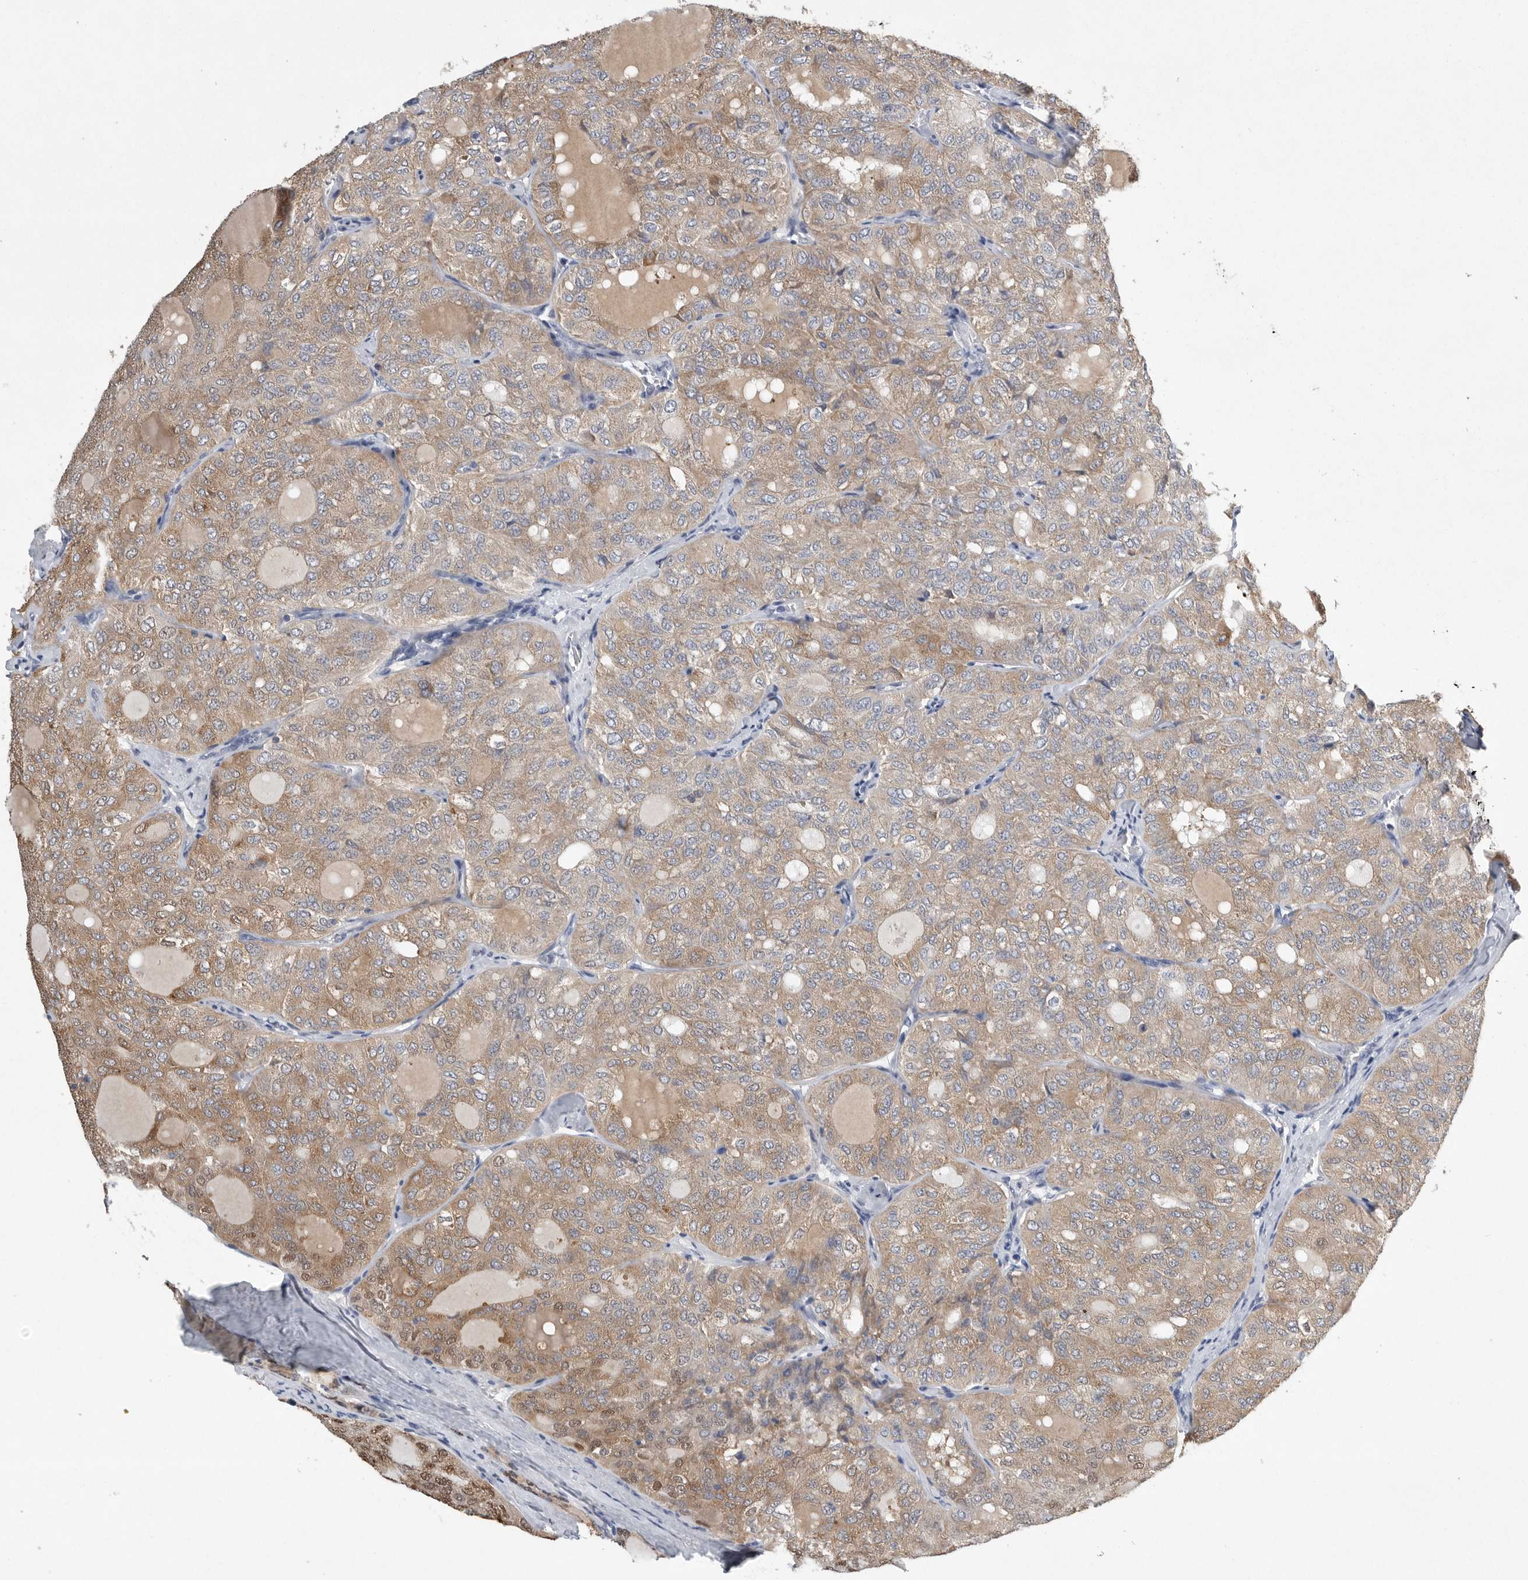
{"staining": {"intensity": "moderate", "quantity": ">75%", "location": "cytoplasmic/membranous,nuclear"}, "tissue": "thyroid cancer", "cell_type": "Tumor cells", "image_type": "cancer", "snomed": [{"axis": "morphology", "description": "Follicular adenoma carcinoma, NOS"}, {"axis": "topography", "description": "Thyroid gland"}], "caption": "Human thyroid follicular adenoma carcinoma stained with a protein marker demonstrates moderate staining in tumor cells.", "gene": "PDCD4", "patient": {"sex": "male", "age": 75}}